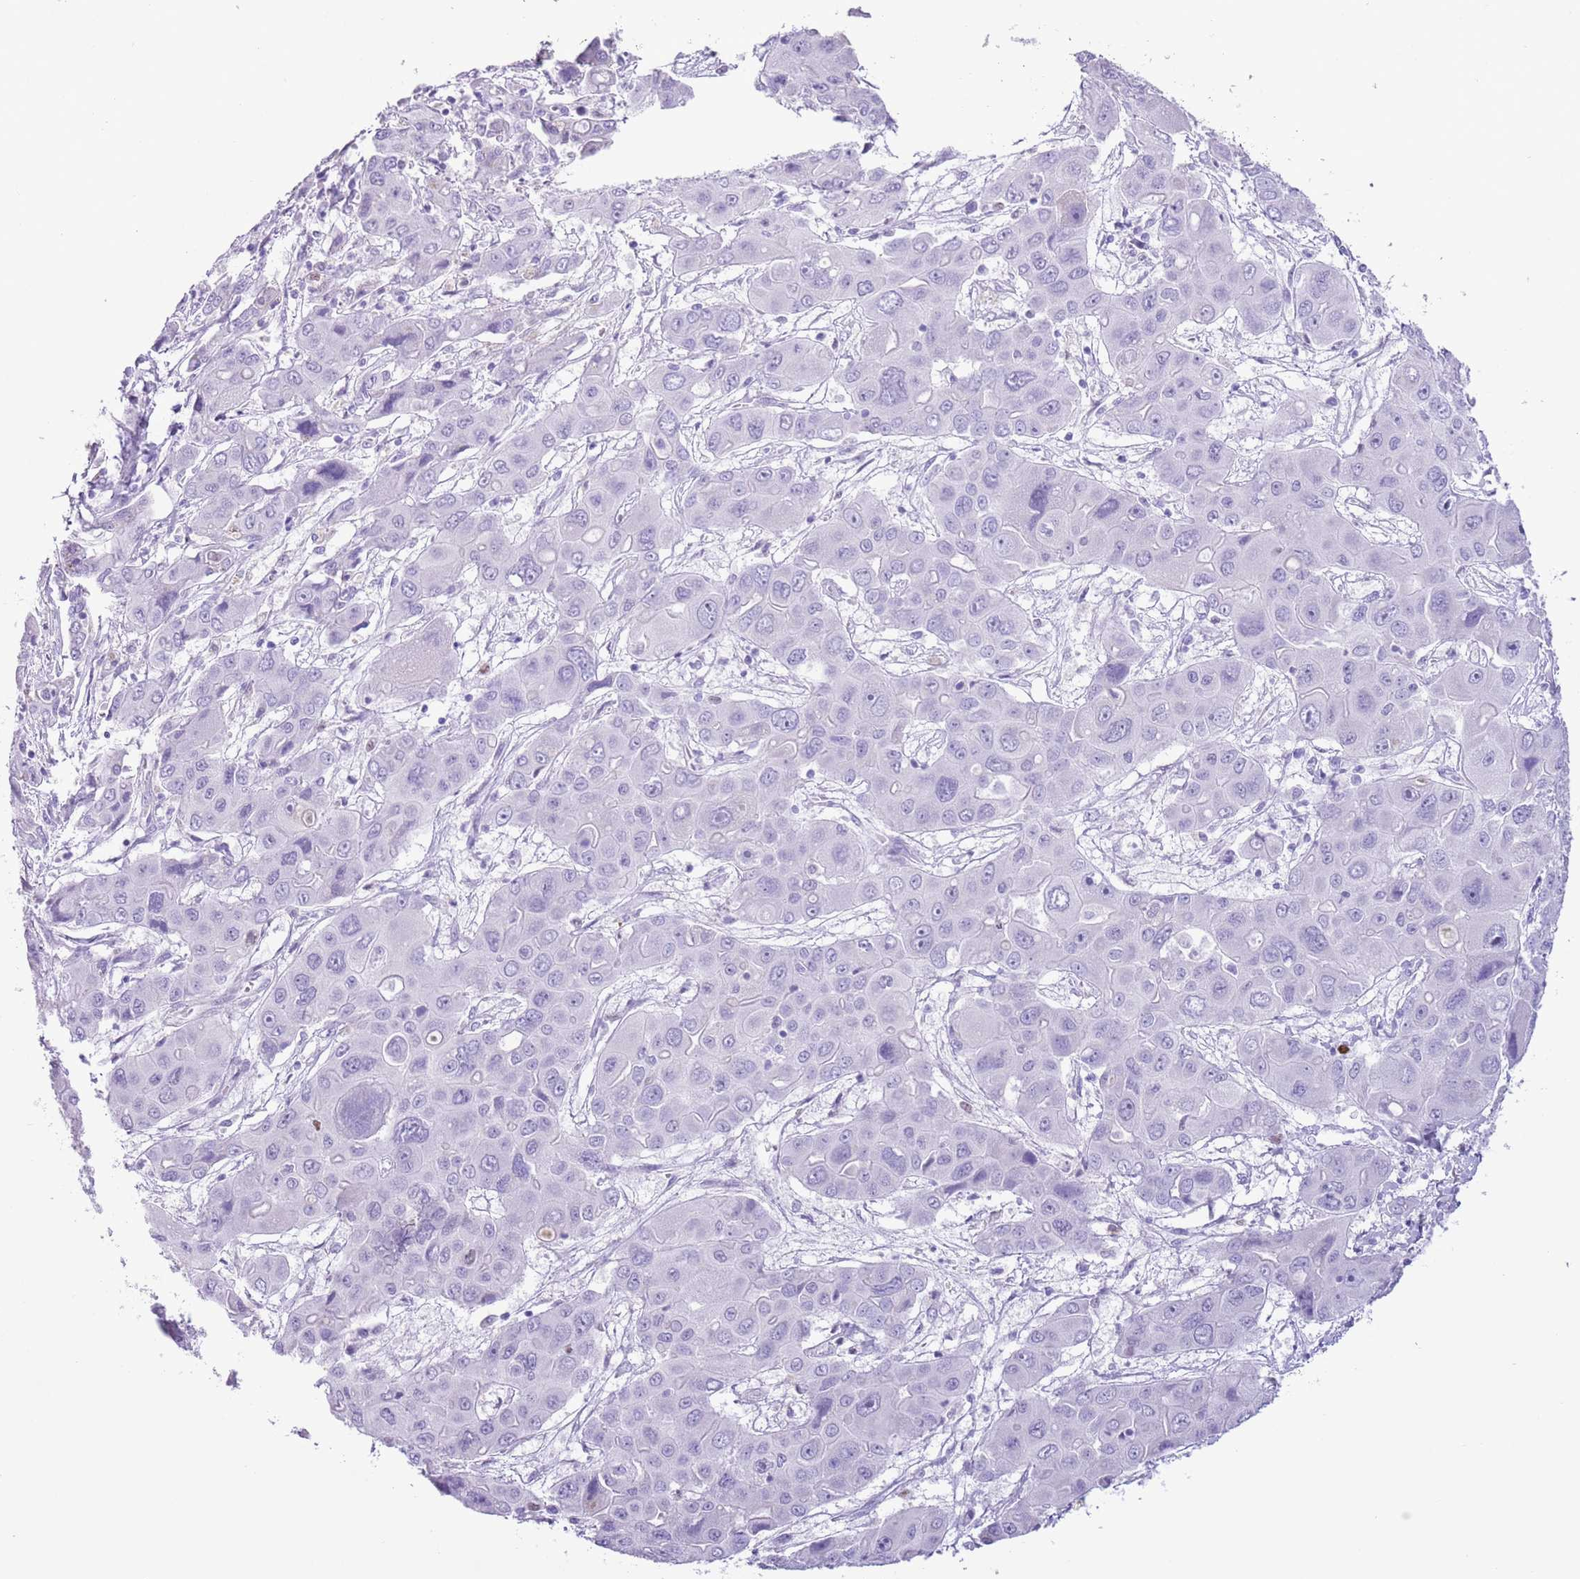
{"staining": {"intensity": "negative", "quantity": "none", "location": "none"}, "tissue": "liver cancer", "cell_type": "Tumor cells", "image_type": "cancer", "snomed": [{"axis": "morphology", "description": "Cholangiocarcinoma"}, {"axis": "topography", "description": "Liver"}], "caption": "This is an immunohistochemistry (IHC) photomicrograph of liver cancer (cholangiocarcinoma). There is no positivity in tumor cells.", "gene": "SLC7A14", "patient": {"sex": "male", "age": 67}}